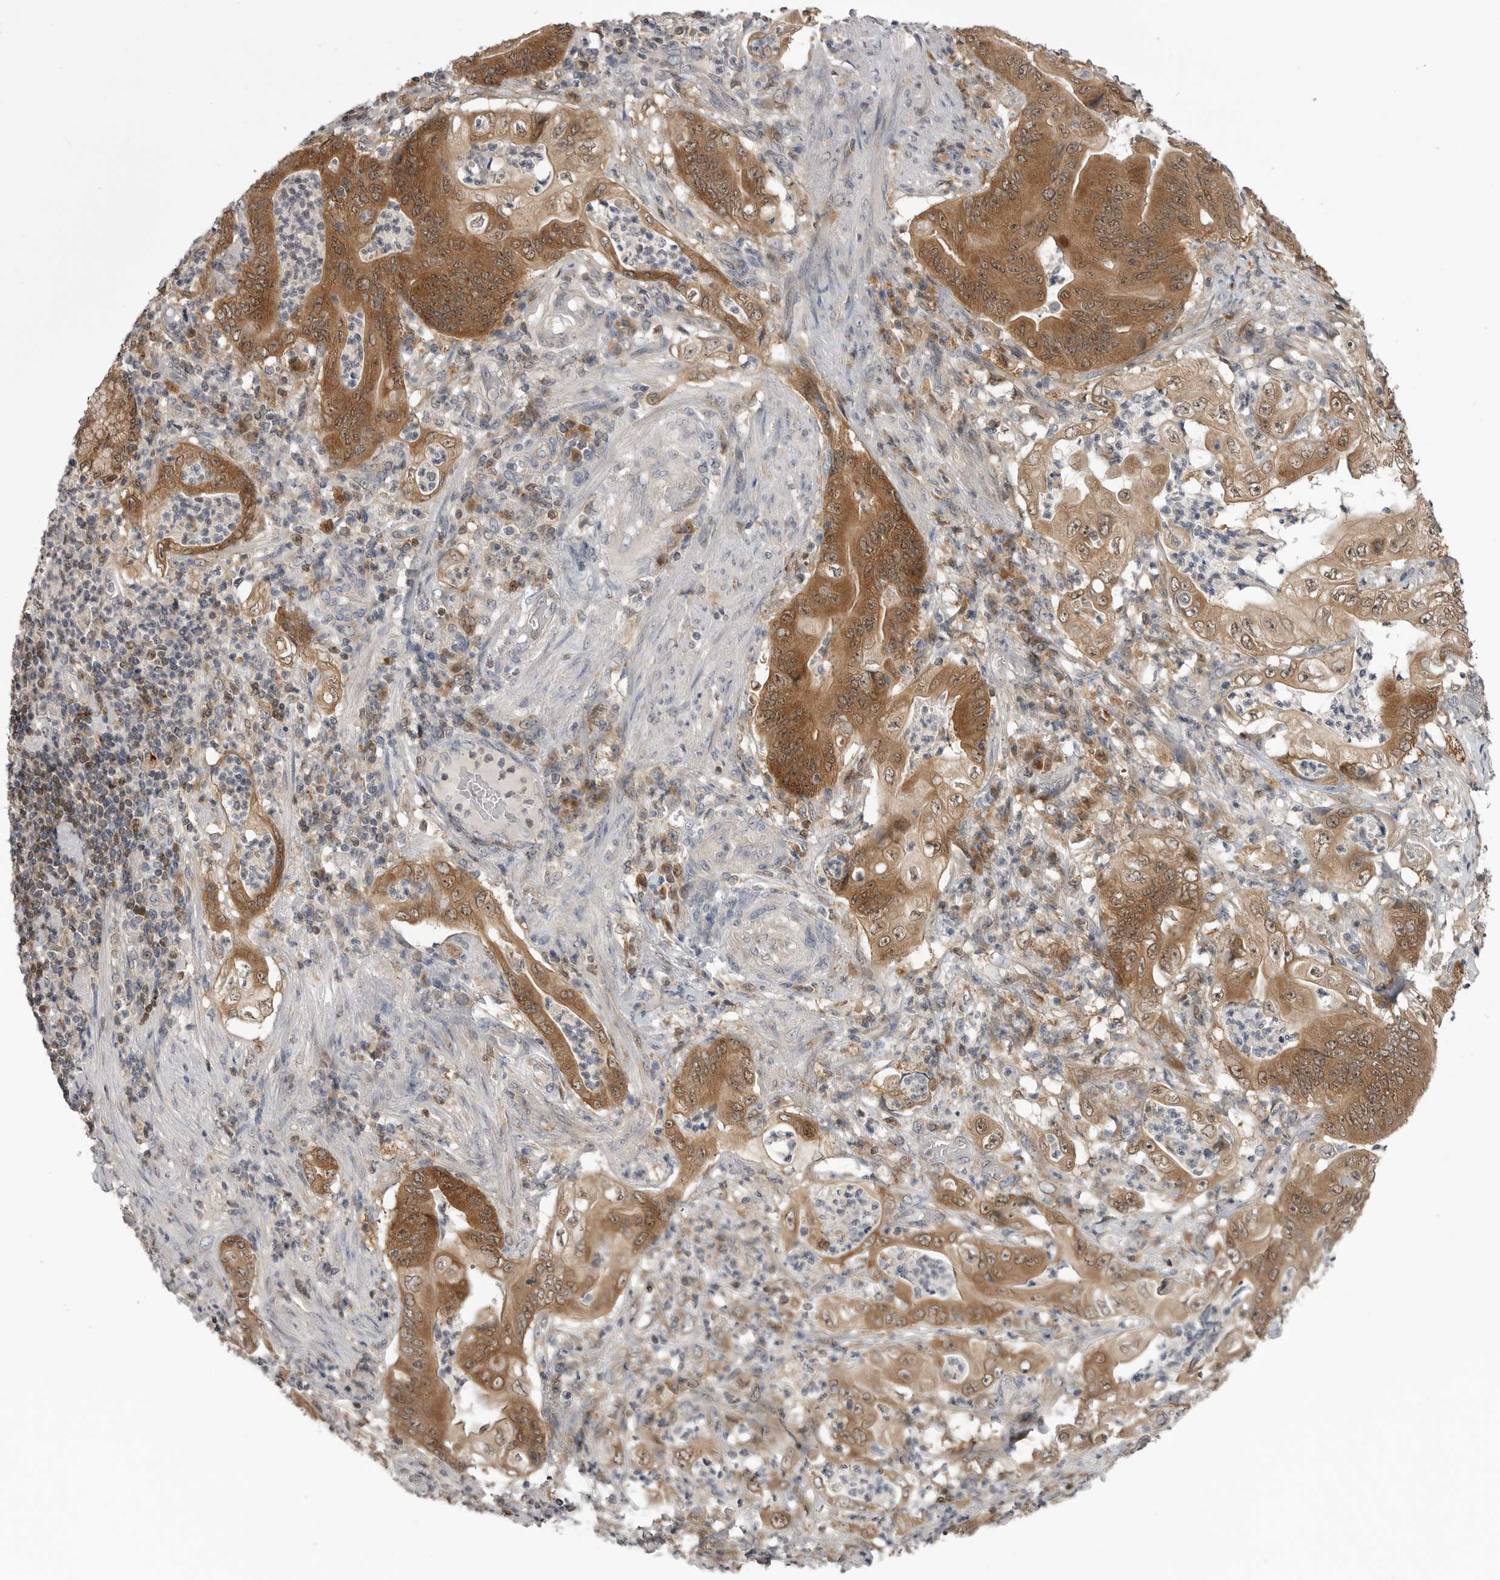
{"staining": {"intensity": "moderate", "quantity": ">75%", "location": "cytoplasmic/membranous,nuclear"}, "tissue": "stomach cancer", "cell_type": "Tumor cells", "image_type": "cancer", "snomed": [{"axis": "morphology", "description": "Adenocarcinoma, NOS"}, {"axis": "topography", "description": "Stomach"}], "caption": "Tumor cells exhibit medium levels of moderate cytoplasmic/membranous and nuclear staining in approximately >75% of cells in stomach cancer (adenocarcinoma).", "gene": "MAPK13", "patient": {"sex": "female", "age": 73}}